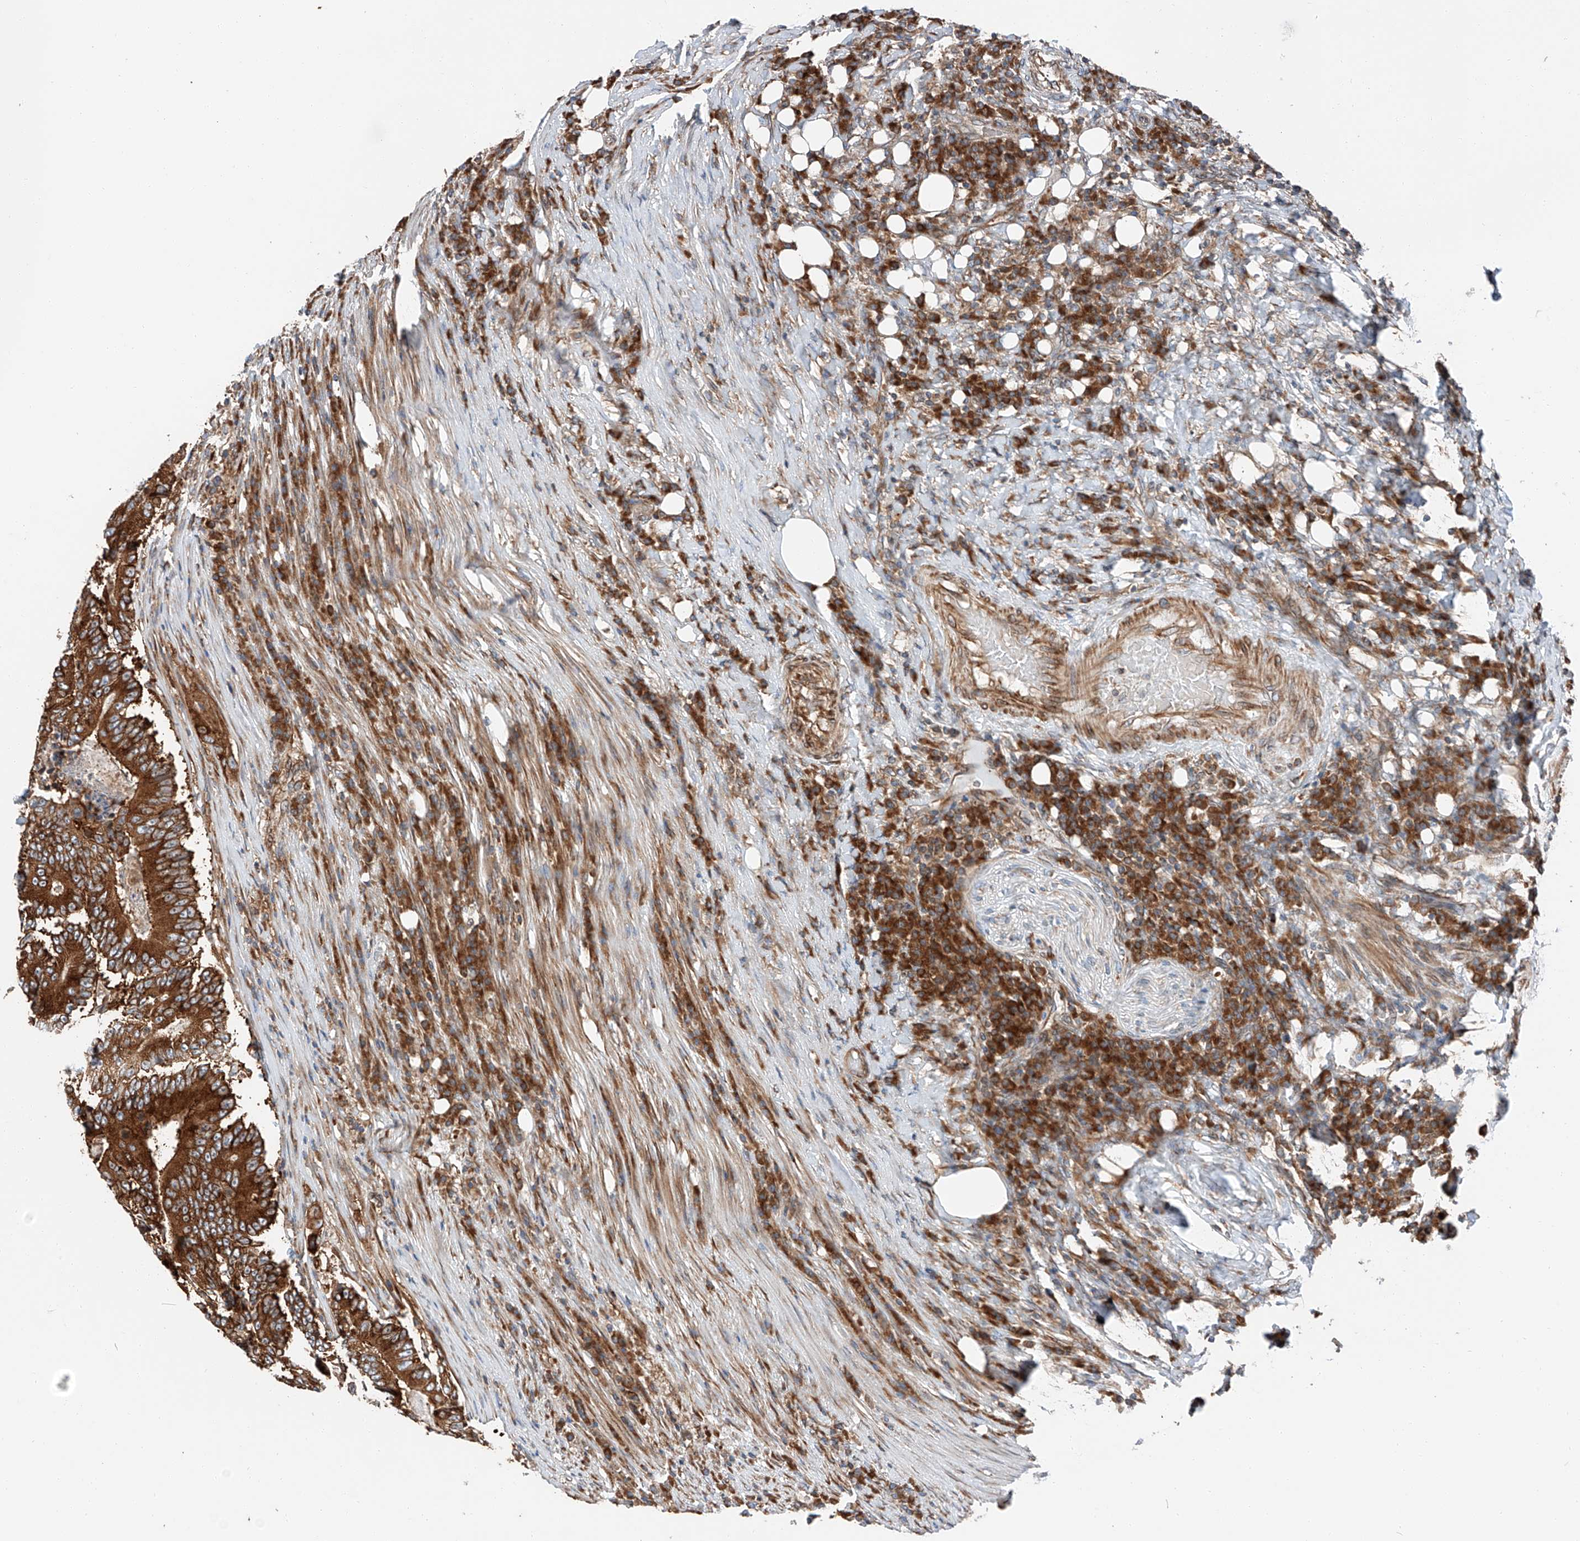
{"staining": {"intensity": "strong", "quantity": ">75%", "location": "cytoplasmic/membranous"}, "tissue": "colorectal cancer", "cell_type": "Tumor cells", "image_type": "cancer", "snomed": [{"axis": "morphology", "description": "Adenocarcinoma, NOS"}, {"axis": "topography", "description": "Colon"}], "caption": "The photomicrograph shows staining of colorectal cancer (adenocarcinoma), revealing strong cytoplasmic/membranous protein expression (brown color) within tumor cells.", "gene": "ZC3H15", "patient": {"sex": "male", "age": 83}}